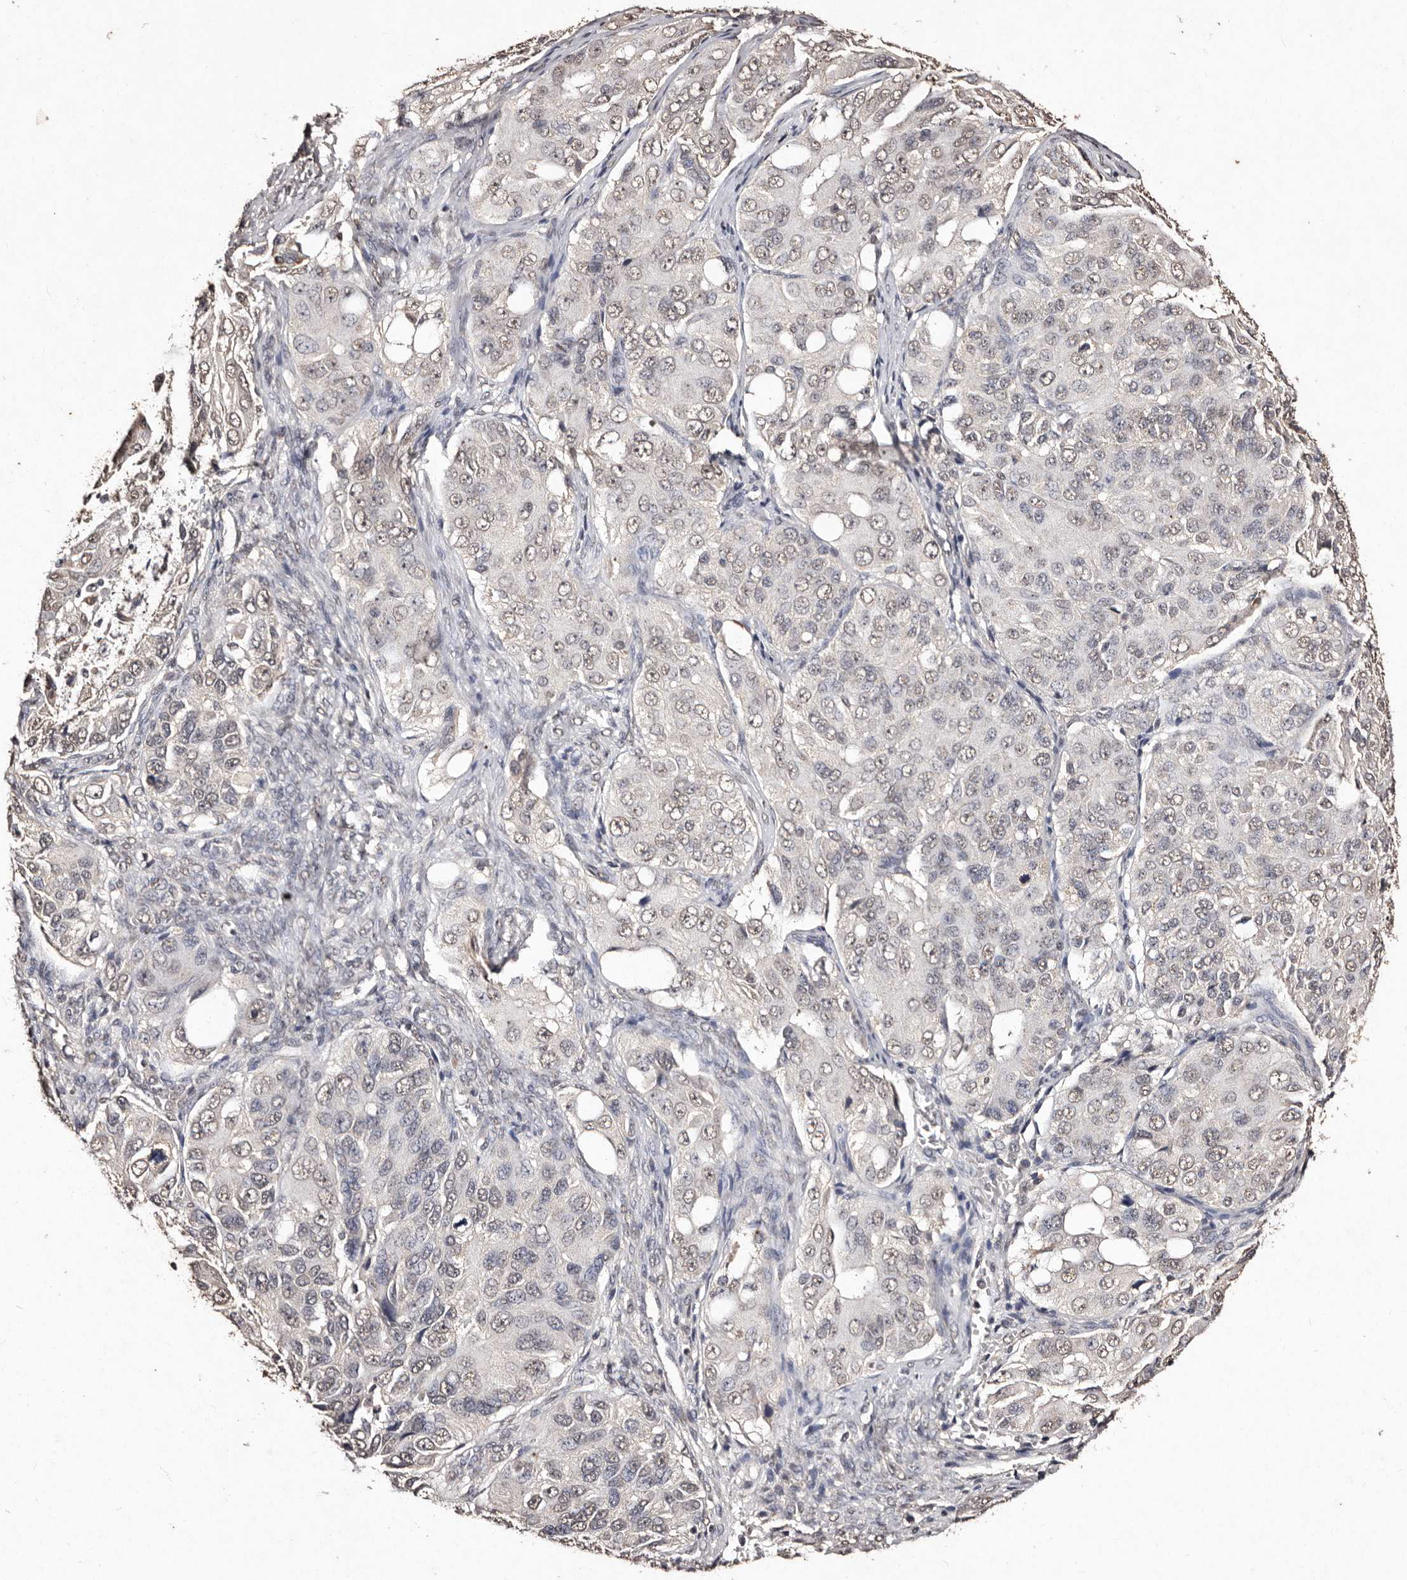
{"staining": {"intensity": "weak", "quantity": "25%-75%", "location": "nuclear"}, "tissue": "ovarian cancer", "cell_type": "Tumor cells", "image_type": "cancer", "snomed": [{"axis": "morphology", "description": "Carcinoma, endometroid"}, {"axis": "topography", "description": "Ovary"}], "caption": "Ovarian cancer stained for a protein displays weak nuclear positivity in tumor cells.", "gene": "ERBB4", "patient": {"sex": "female", "age": 51}}